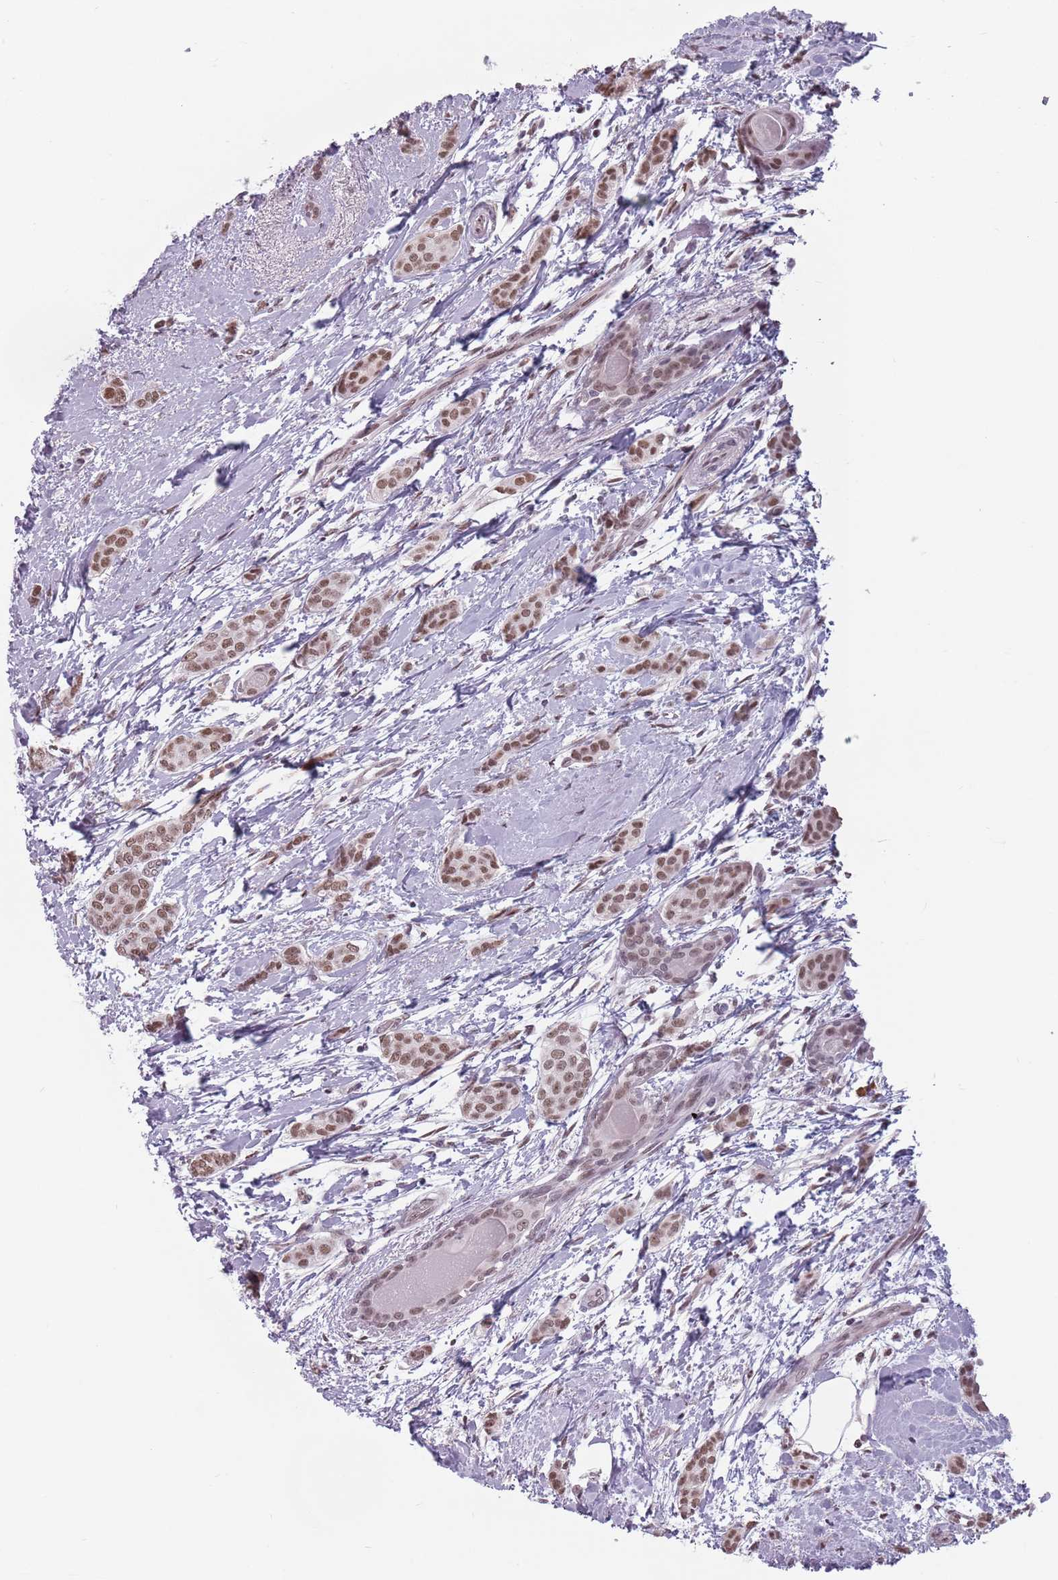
{"staining": {"intensity": "moderate", "quantity": ">75%", "location": "nuclear"}, "tissue": "breast cancer", "cell_type": "Tumor cells", "image_type": "cancer", "snomed": [{"axis": "morphology", "description": "Duct carcinoma"}, {"axis": "topography", "description": "Breast"}], "caption": "A brown stain shows moderate nuclear expression of a protein in breast cancer tumor cells.", "gene": "PTCHD1", "patient": {"sex": "female", "age": 72}}